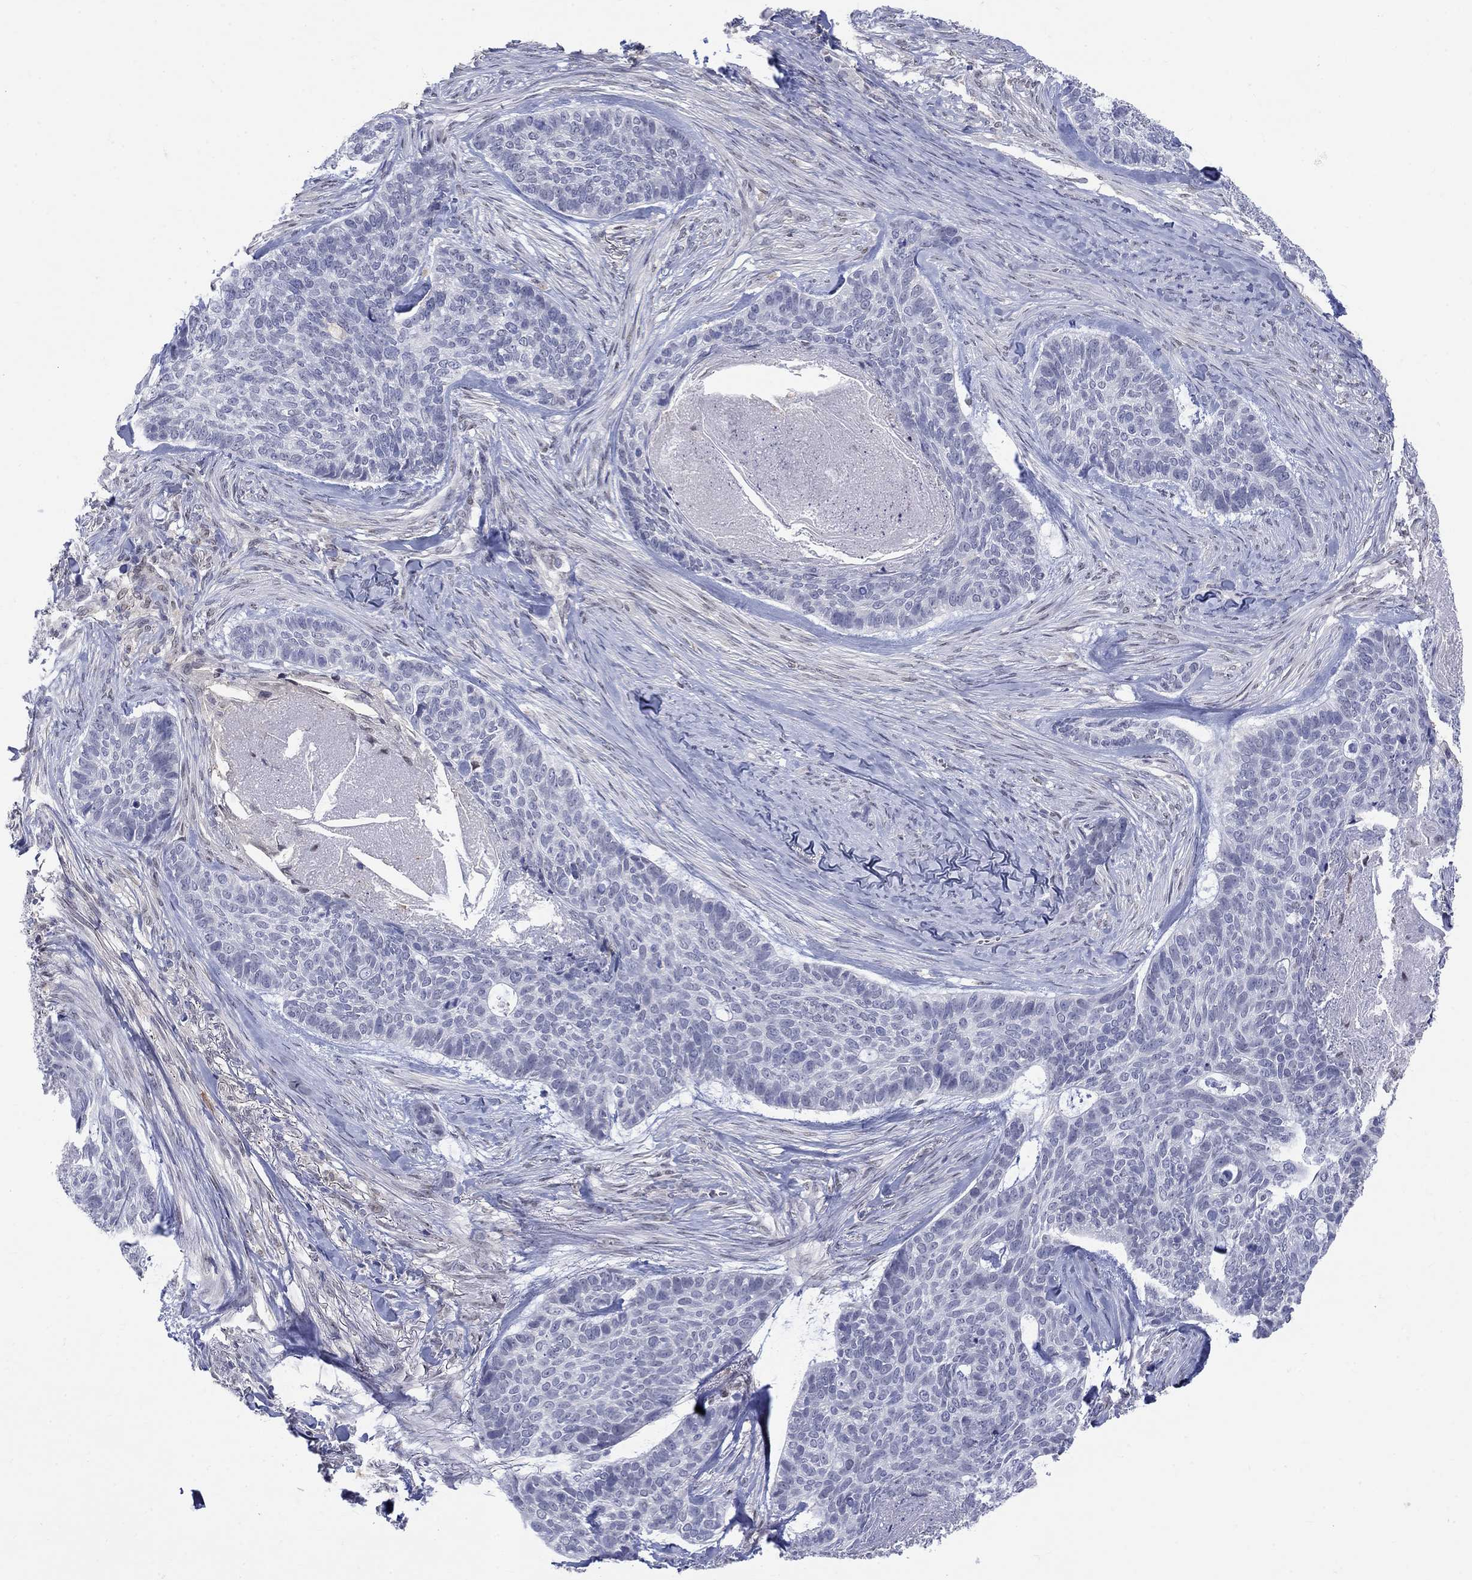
{"staining": {"intensity": "negative", "quantity": "none", "location": "none"}, "tissue": "skin cancer", "cell_type": "Tumor cells", "image_type": "cancer", "snomed": [{"axis": "morphology", "description": "Basal cell carcinoma"}, {"axis": "topography", "description": "Skin"}], "caption": "High magnification brightfield microscopy of basal cell carcinoma (skin) stained with DAB (brown) and counterstained with hematoxylin (blue): tumor cells show no significant positivity.", "gene": "EGFLAM", "patient": {"sex": "female", "age": 69}}